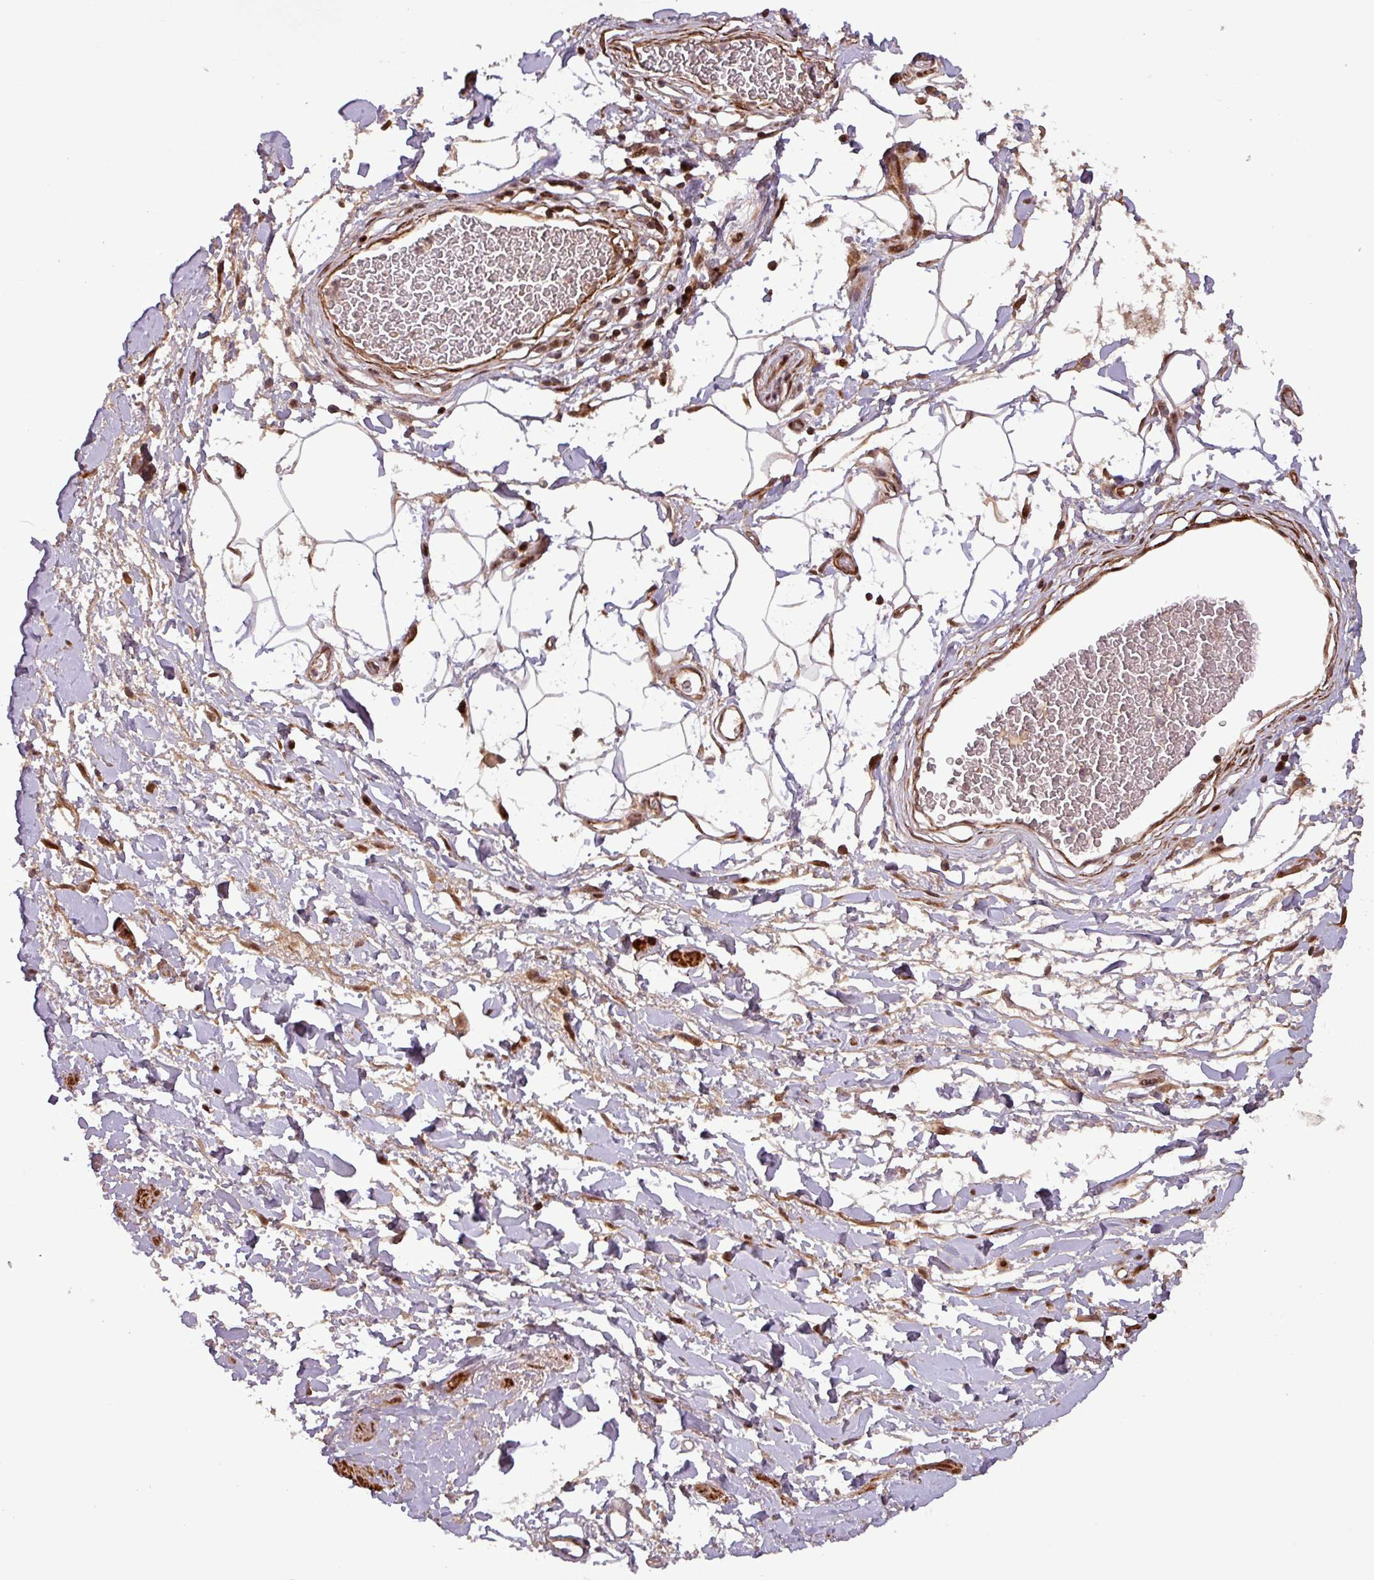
{"staining": {"intensity": "moderate", "quantity": ">75%", "location": "cytoplasmic/membranous,nuclear"}, "tissue": "adipose tissue", "cell_type": "Adipocytes", "image_type": "normal", "snomed": [{"axis": "morphology", "description": "Normal tissue, NOS"}, {"axis": "morphology", "description": "Adenocarcinoma, NOS"}, {"axis": "topography", "description": "Rectum"}, {"axis": "topography", "description": "Vagina"}, {"axis": "topography", "description": "Peripheral nerve tissue"}], "caption": "This micrograph shows immunohistochemistry staining of normal human adipose tissue, with medium moderate cytoplasmic/membranous,nuclear staining in about >75% of adipocytes.", "gene": "SLC22A24", "patient": {"sex": "female", "age": 71}}